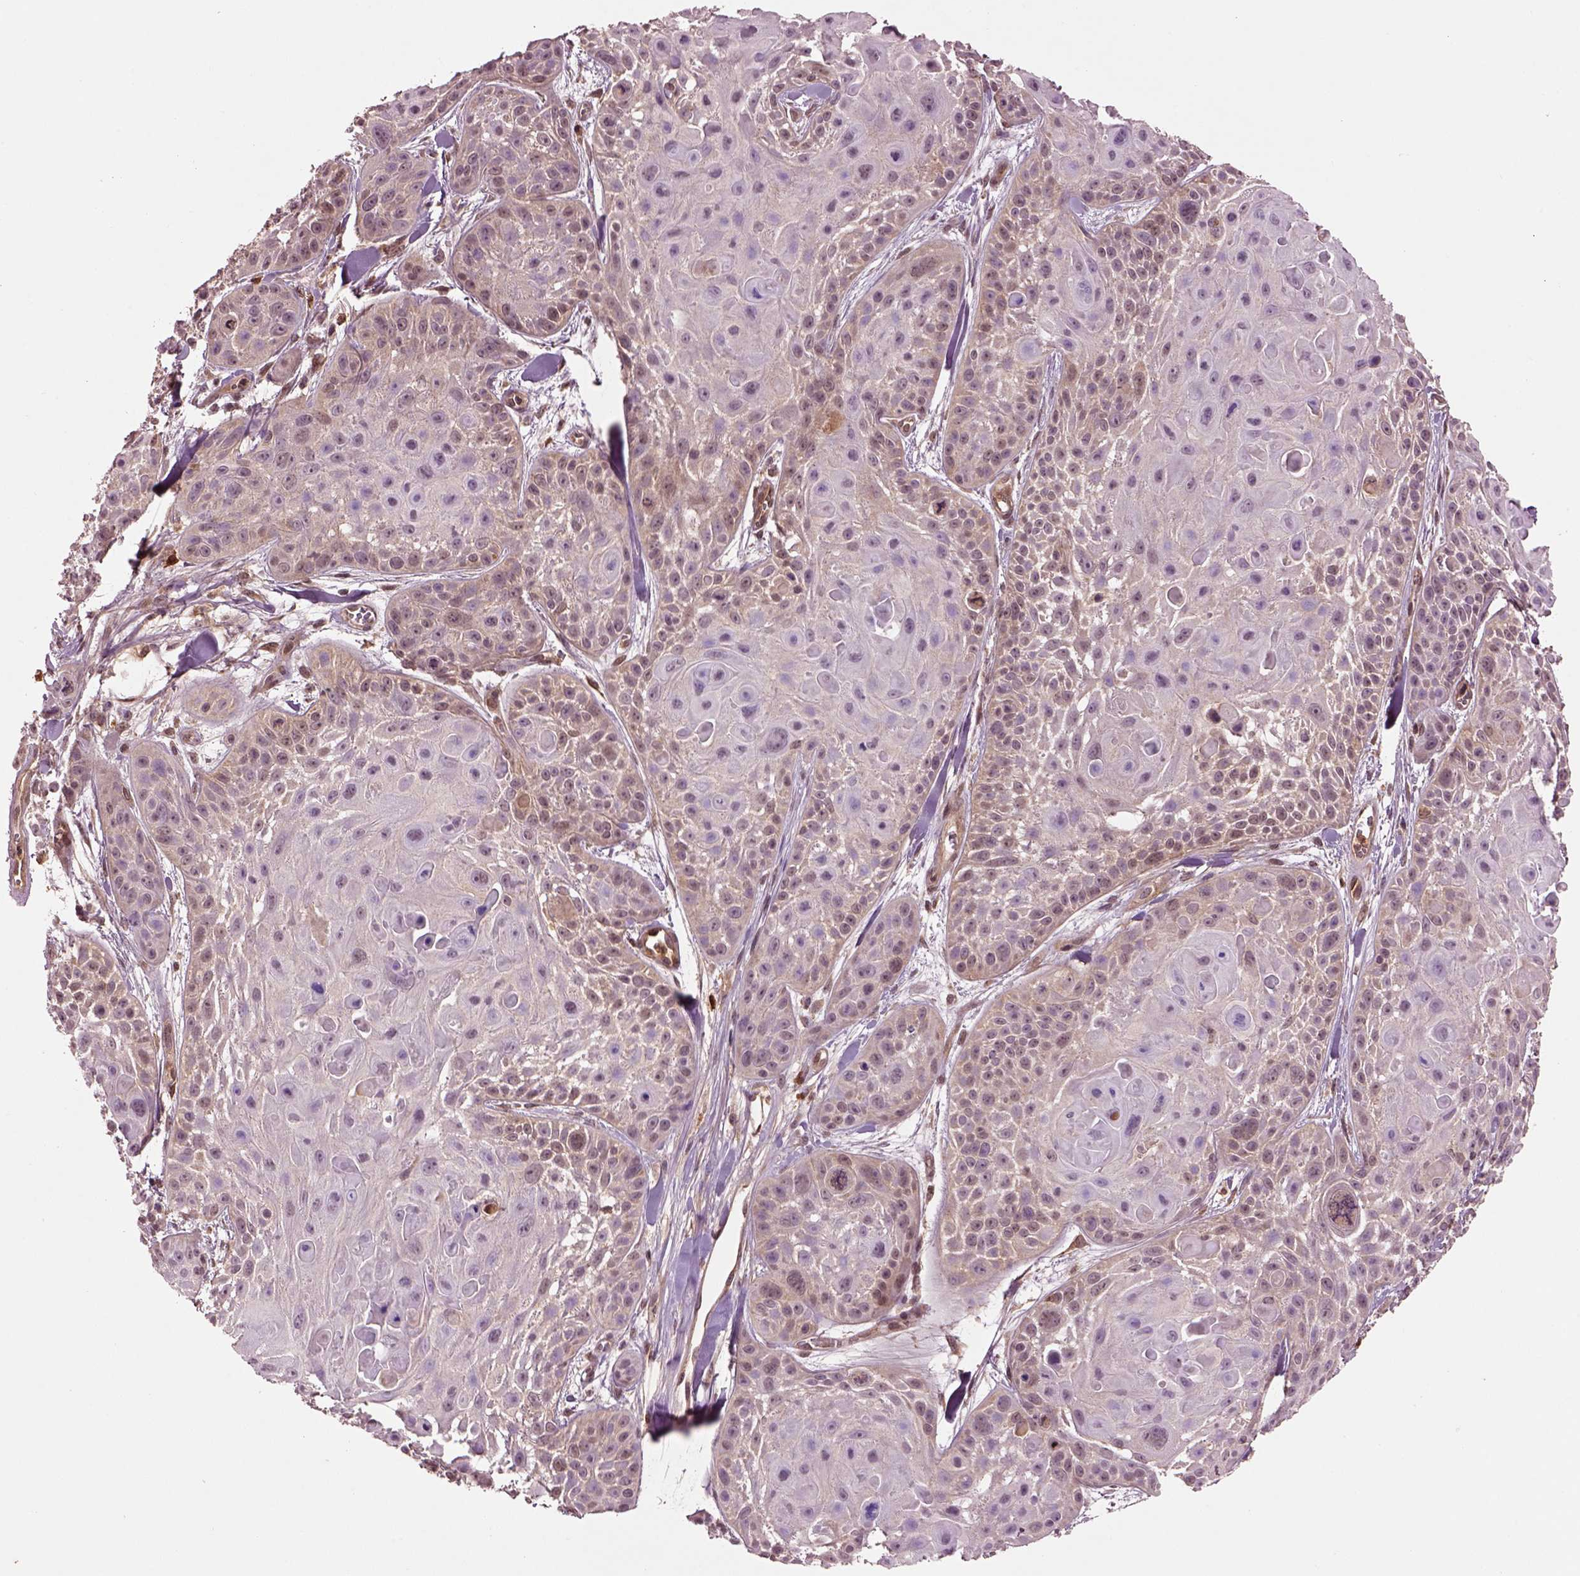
{"staining": {"intensity": "weak", "quantity": "25%-75%", "location": "cytoplasmic/membranous"}, "tissue": "skin cancer", "cell_type": "Tumor cells", "image_type": "cancer", "snomed": [{"axis": "morphology", "description": "Squamous cell carcinoma, NOS"}, {"axis": "topography", "description": "Skin"}, {"axis": "topography", "description": "Anal"}], "caption": "Skin squamous cell carcinoma tissue exhibits weak cytoplasmic/membranous expression in approximately 25%-75% of tumor cells Nuclei are stained in blue.", "gene": "MDP1", "patient": {"sex": "female", "age": 75}}